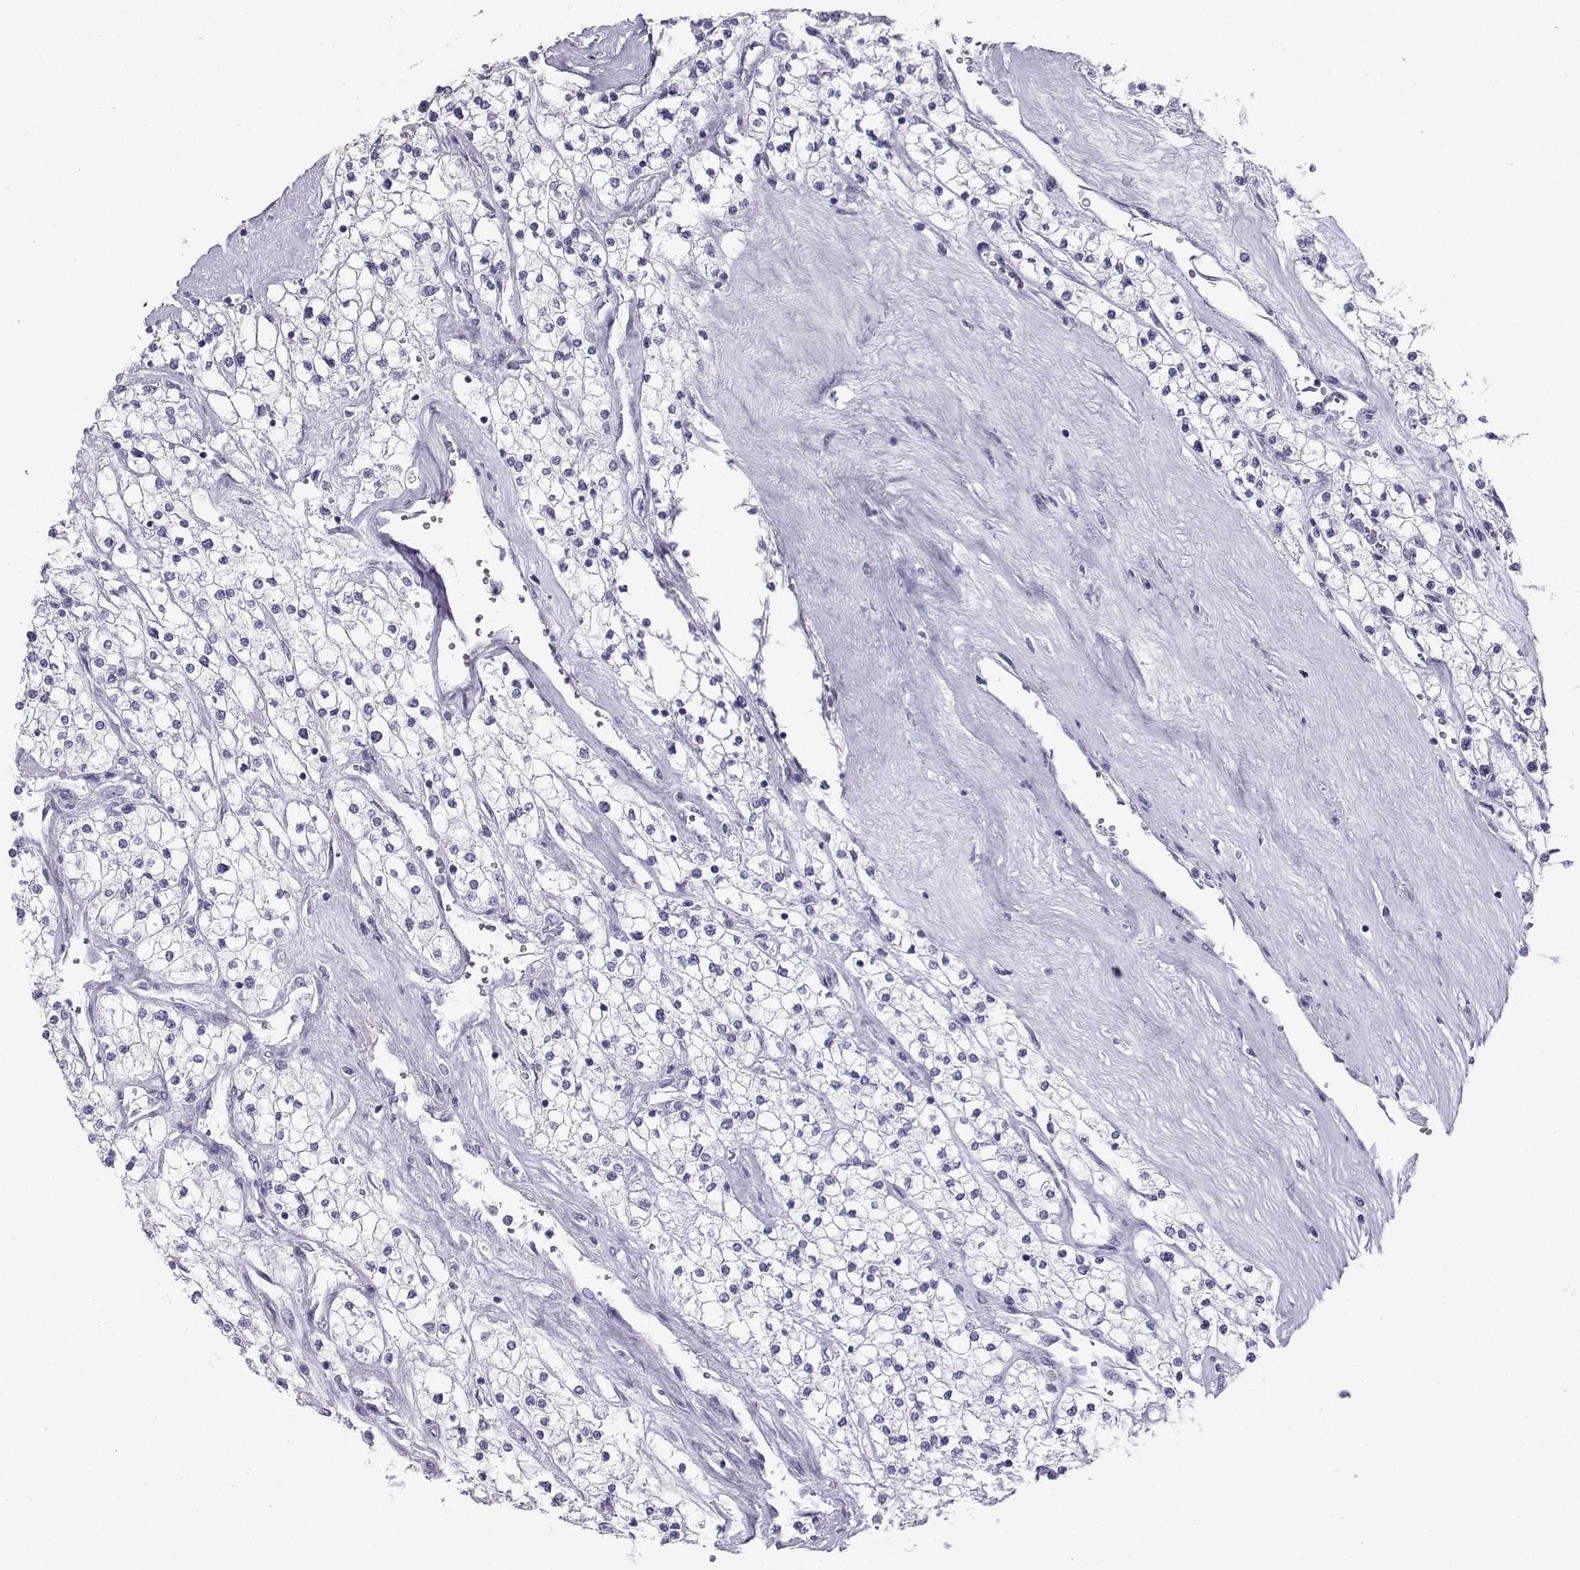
{"staining": {"intensity": "negative", "quantity": "none", "location": "none"}, "tissue": "renal cancer", "cell_type": "Tumor cells", "image_type": "cancer", "snomed": [{"axis": "morphology", "description": "Adenocarcinoma, NOS"}, {"axis": "topography", "description": "Kidney"}], "caption": "Protein analysis of renal cancer (adenocarcinoma) exhibits no significant expression in tumor cells.", "gene": "SST", "patient": {"sex": "male", "age": 80}}